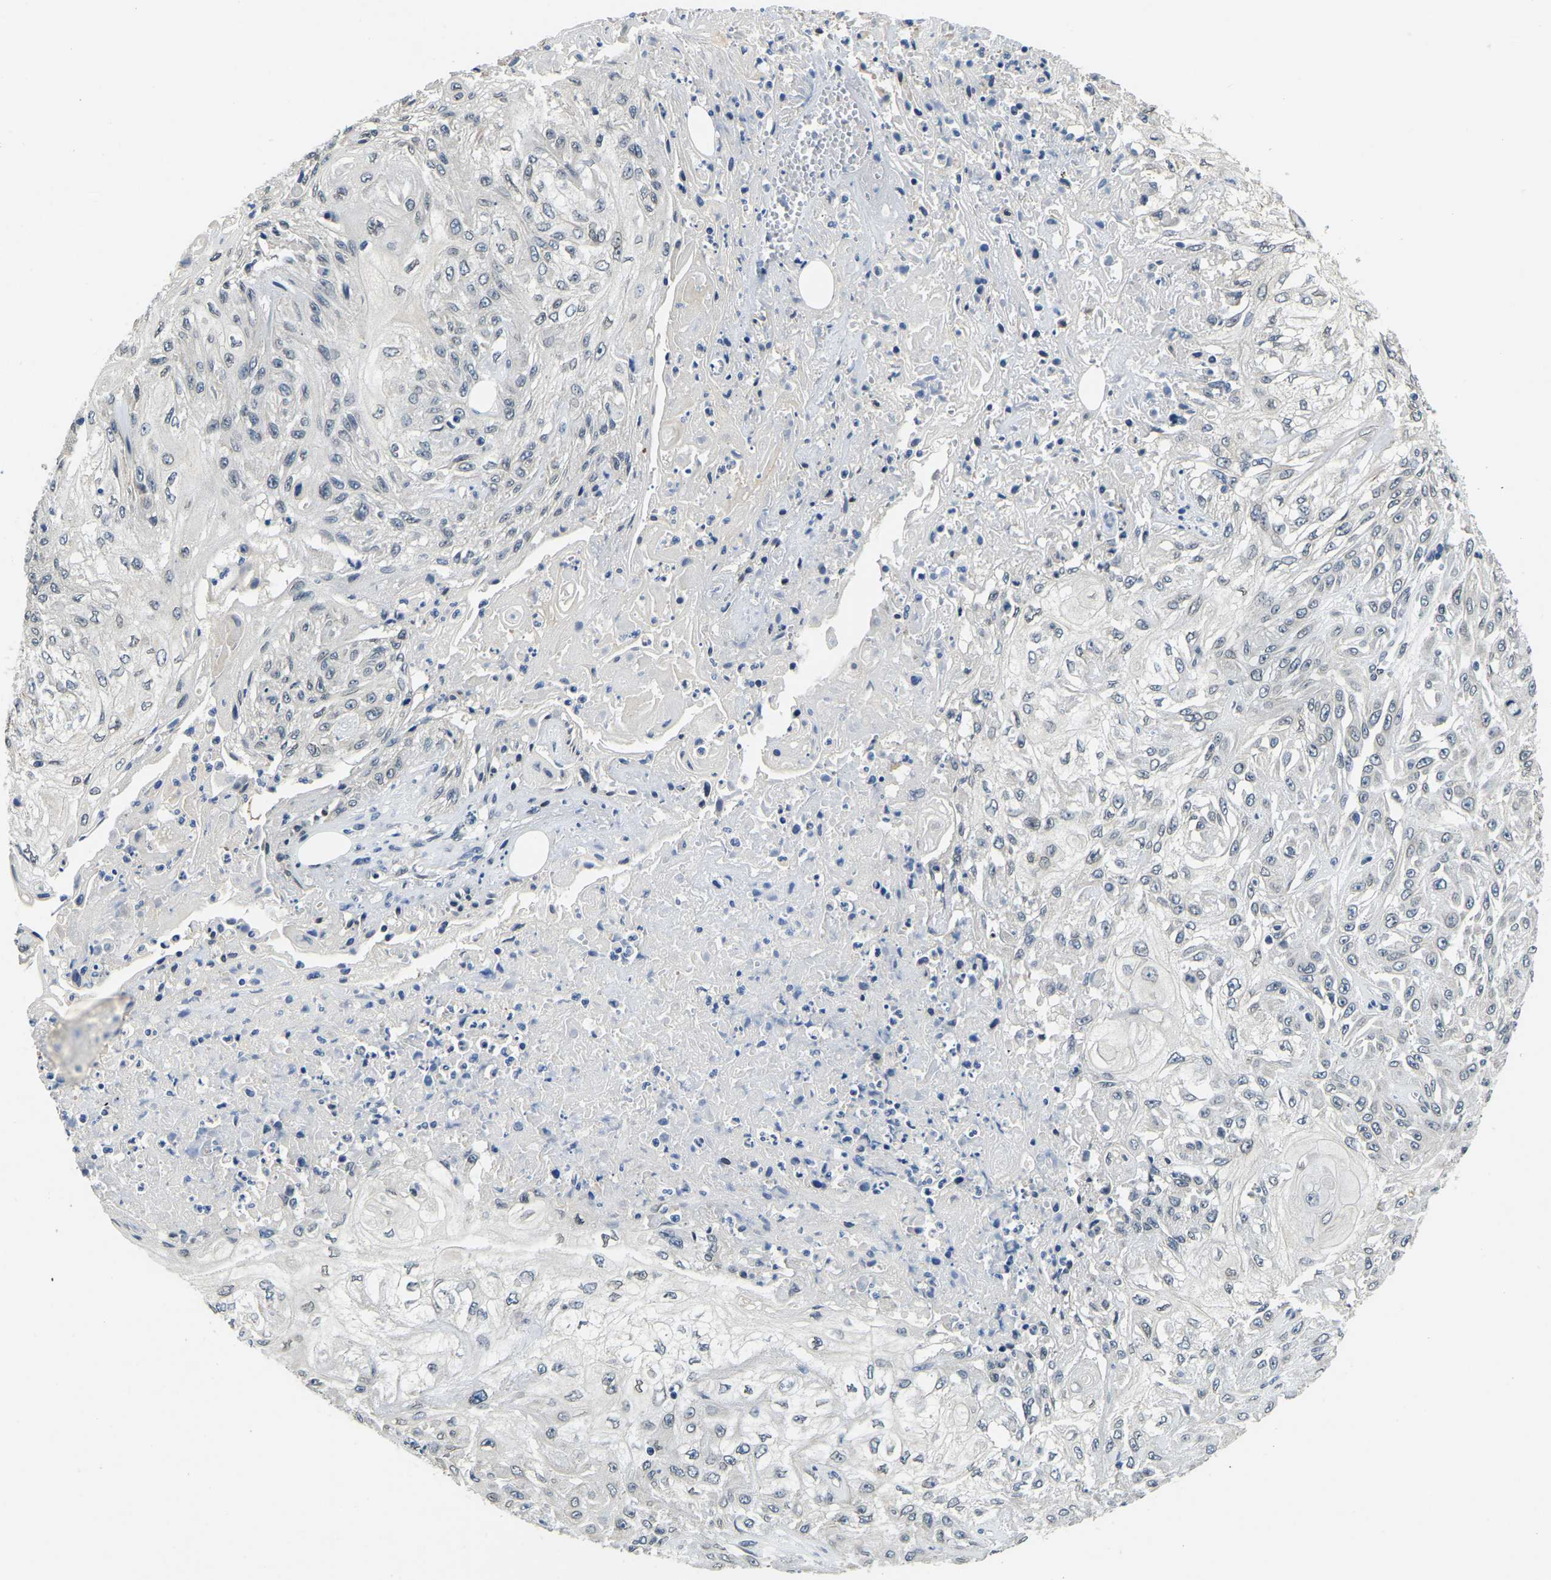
{"staining": {"intensity": "negative", "quantity": "none", "location": "none"}, "tissue": "skin cancer", "cell_type": "Tumor cells", "image_type": "cancer", "snomed": [{"axis": "morphology", "description": "Squamous cell carcinoma, NOS"}, {"axis": "morphology", "description": "Squamous cell carcinoma, metastatic, NOS"}, {"axis": "topography", "description": "Skin"}, {"axis": "topography", "description": "Lymph node"}], "caption": "The immunohistochemistry photomicrograph has no significant positivity in tumor cells of squamous cell carcinoma (skin) tissue.", "gene": "RANBP2", "patient": {"sex": "male", "age": 75}}